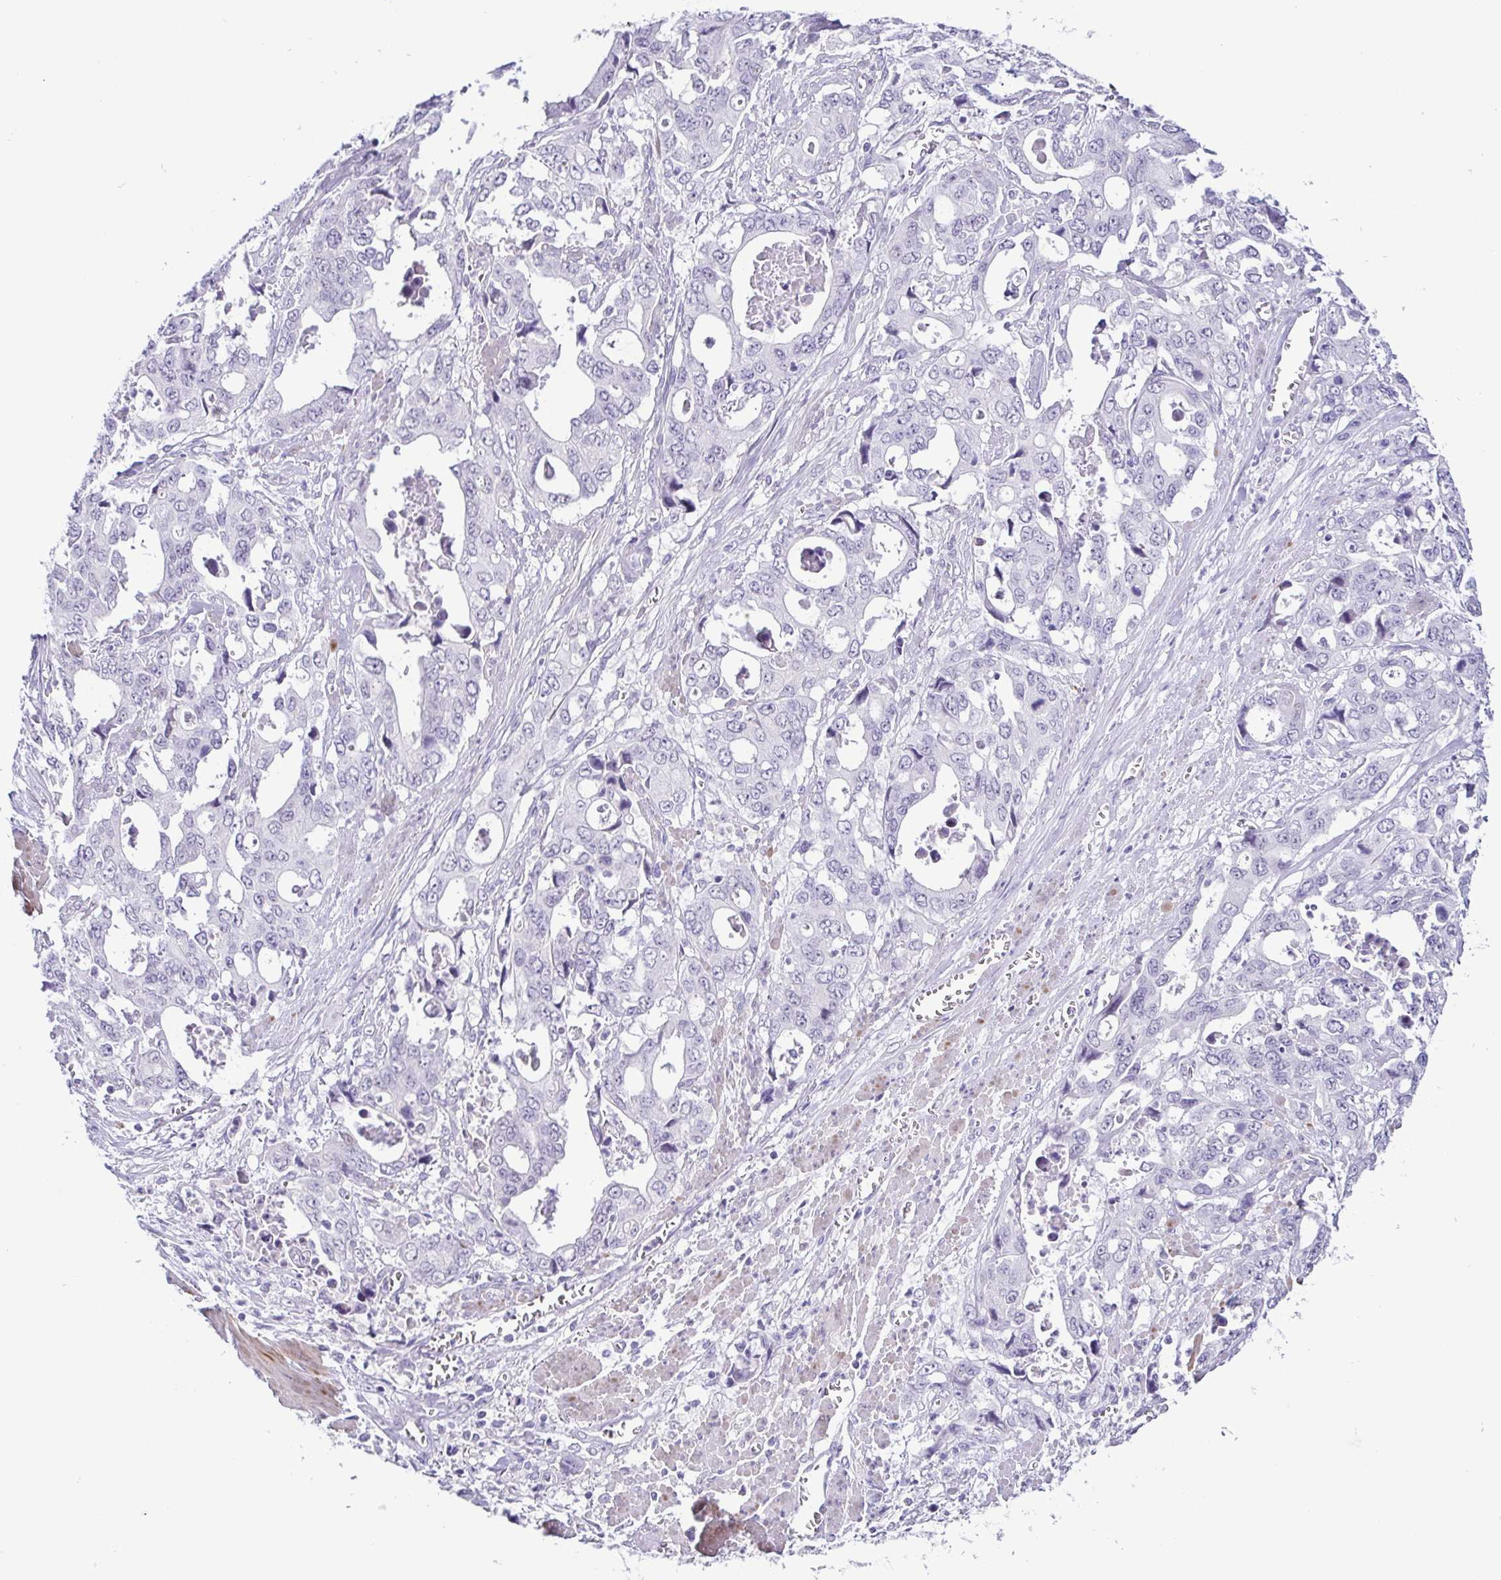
{"staining": {"intensity": "negative", "quantity": "none", "location": "none"}, "tissue": "stomach cancer", "cell_type": "Tumor cells", "image_type": "cancer", "snomed": [{"axis": "morphology", "description": "Adenocarcinoma, NOS"}, {"axis": "topography", "description": "Stomach, upper"}], "caption": "A micrograph of stomach cancer stained for a protein shows no brown staining in tumor cells.", "gene": "TERT", "patient": {"sex": "male", "age": 74}}